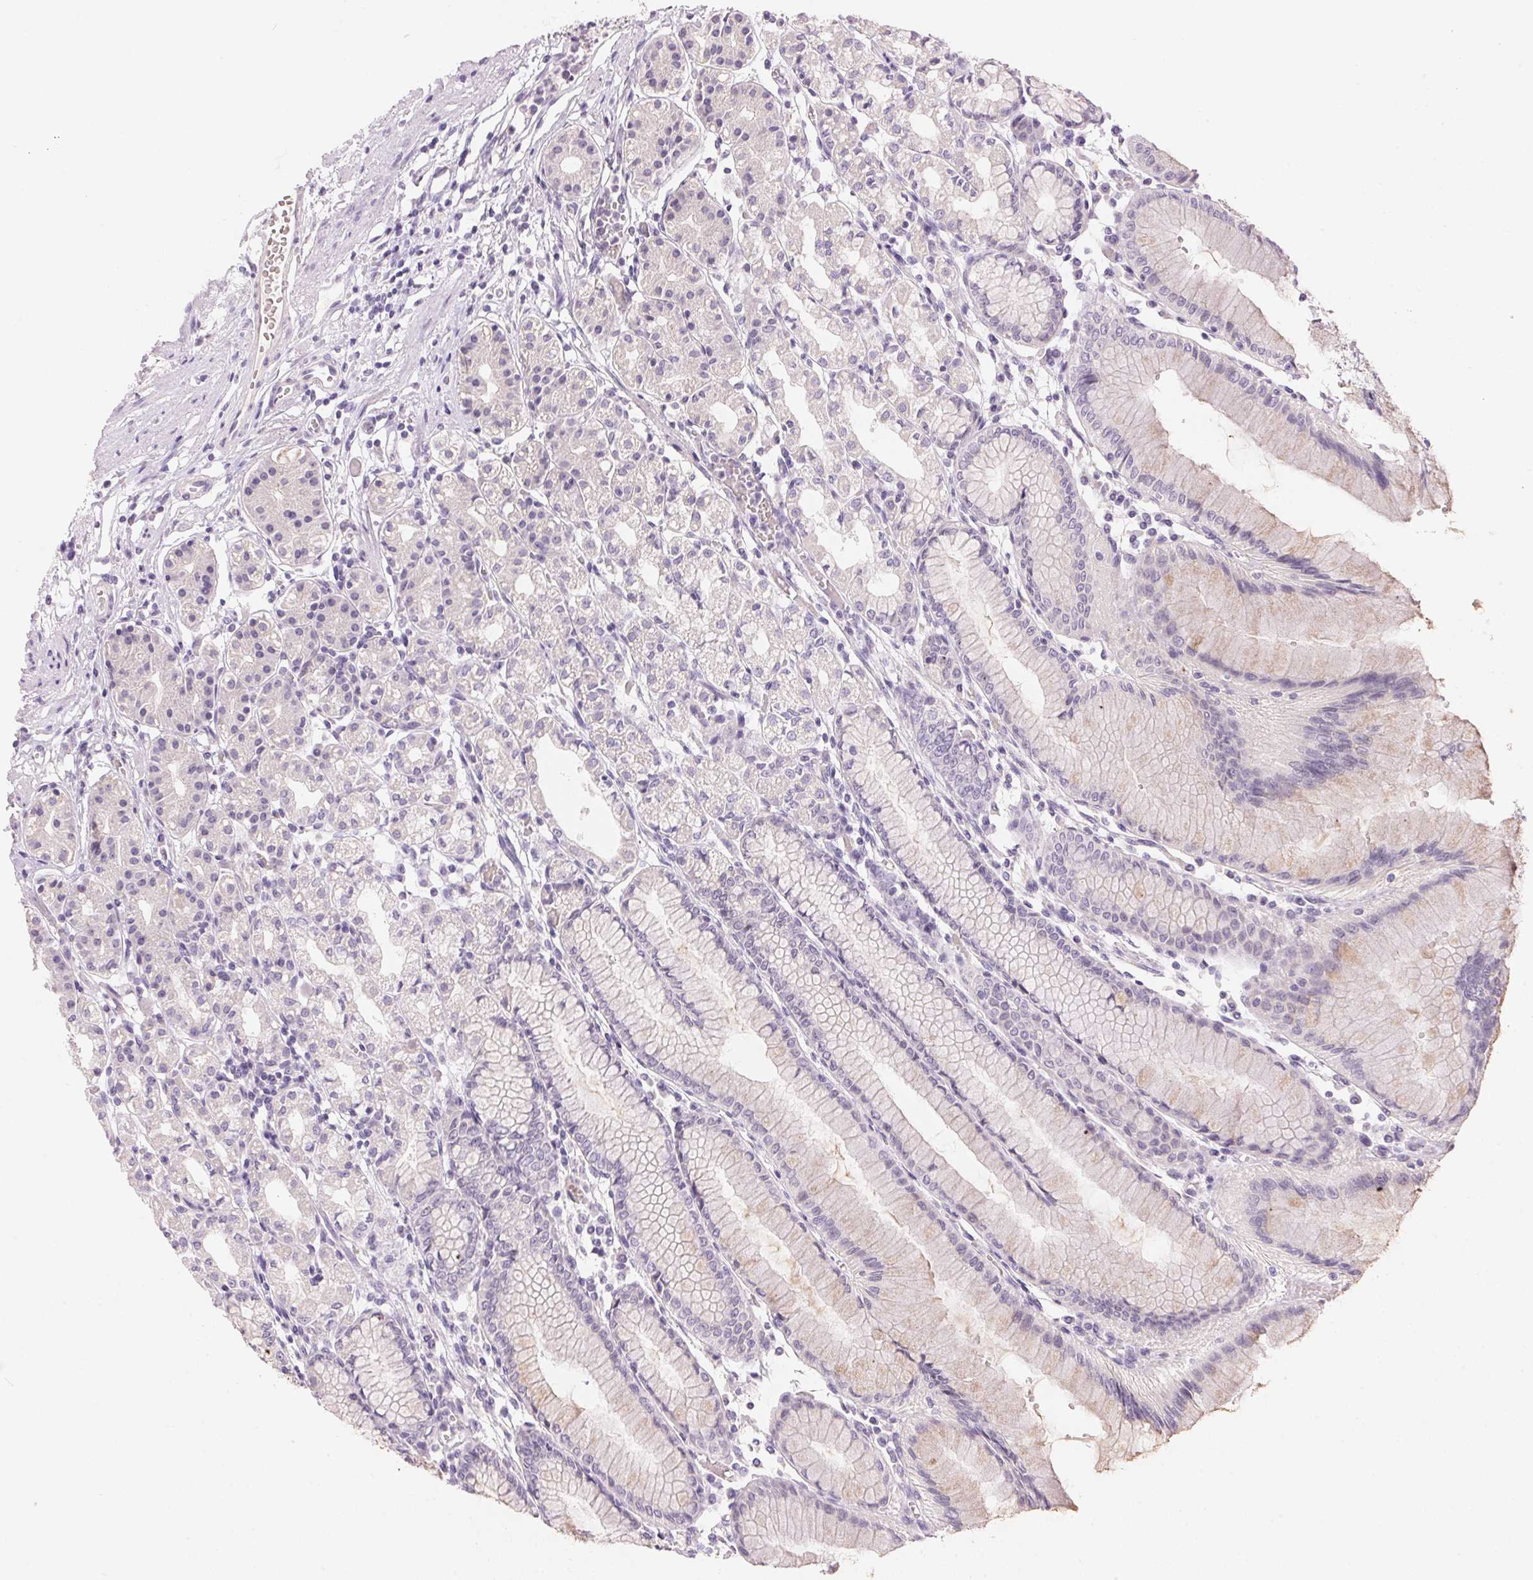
{"staining": {"intensity": "weak", "quantity": "<25%", "location": "cytoplasmic/membranous"}, "tissue": "stomach", "cell_type": "Glandular cells", "image_type": "normal", "snomed": [{"axis": "morphology", "description": "Normal tissue, NOS"}, {"axis": "topography", "description": "Skeletal muscle"}, {"axis": "topography", "description": "Stomach"}], "caption": "A high-resolution histopathology image shows immunohistochemistry staining of unremarkable stomach, which demonstrates no significant expression in glandular cells. (DAB immunohistochemistry with hematoxylin counter stain).", "gene": "HSD17B2", "patient": {"sex": "female", "age": 57}}